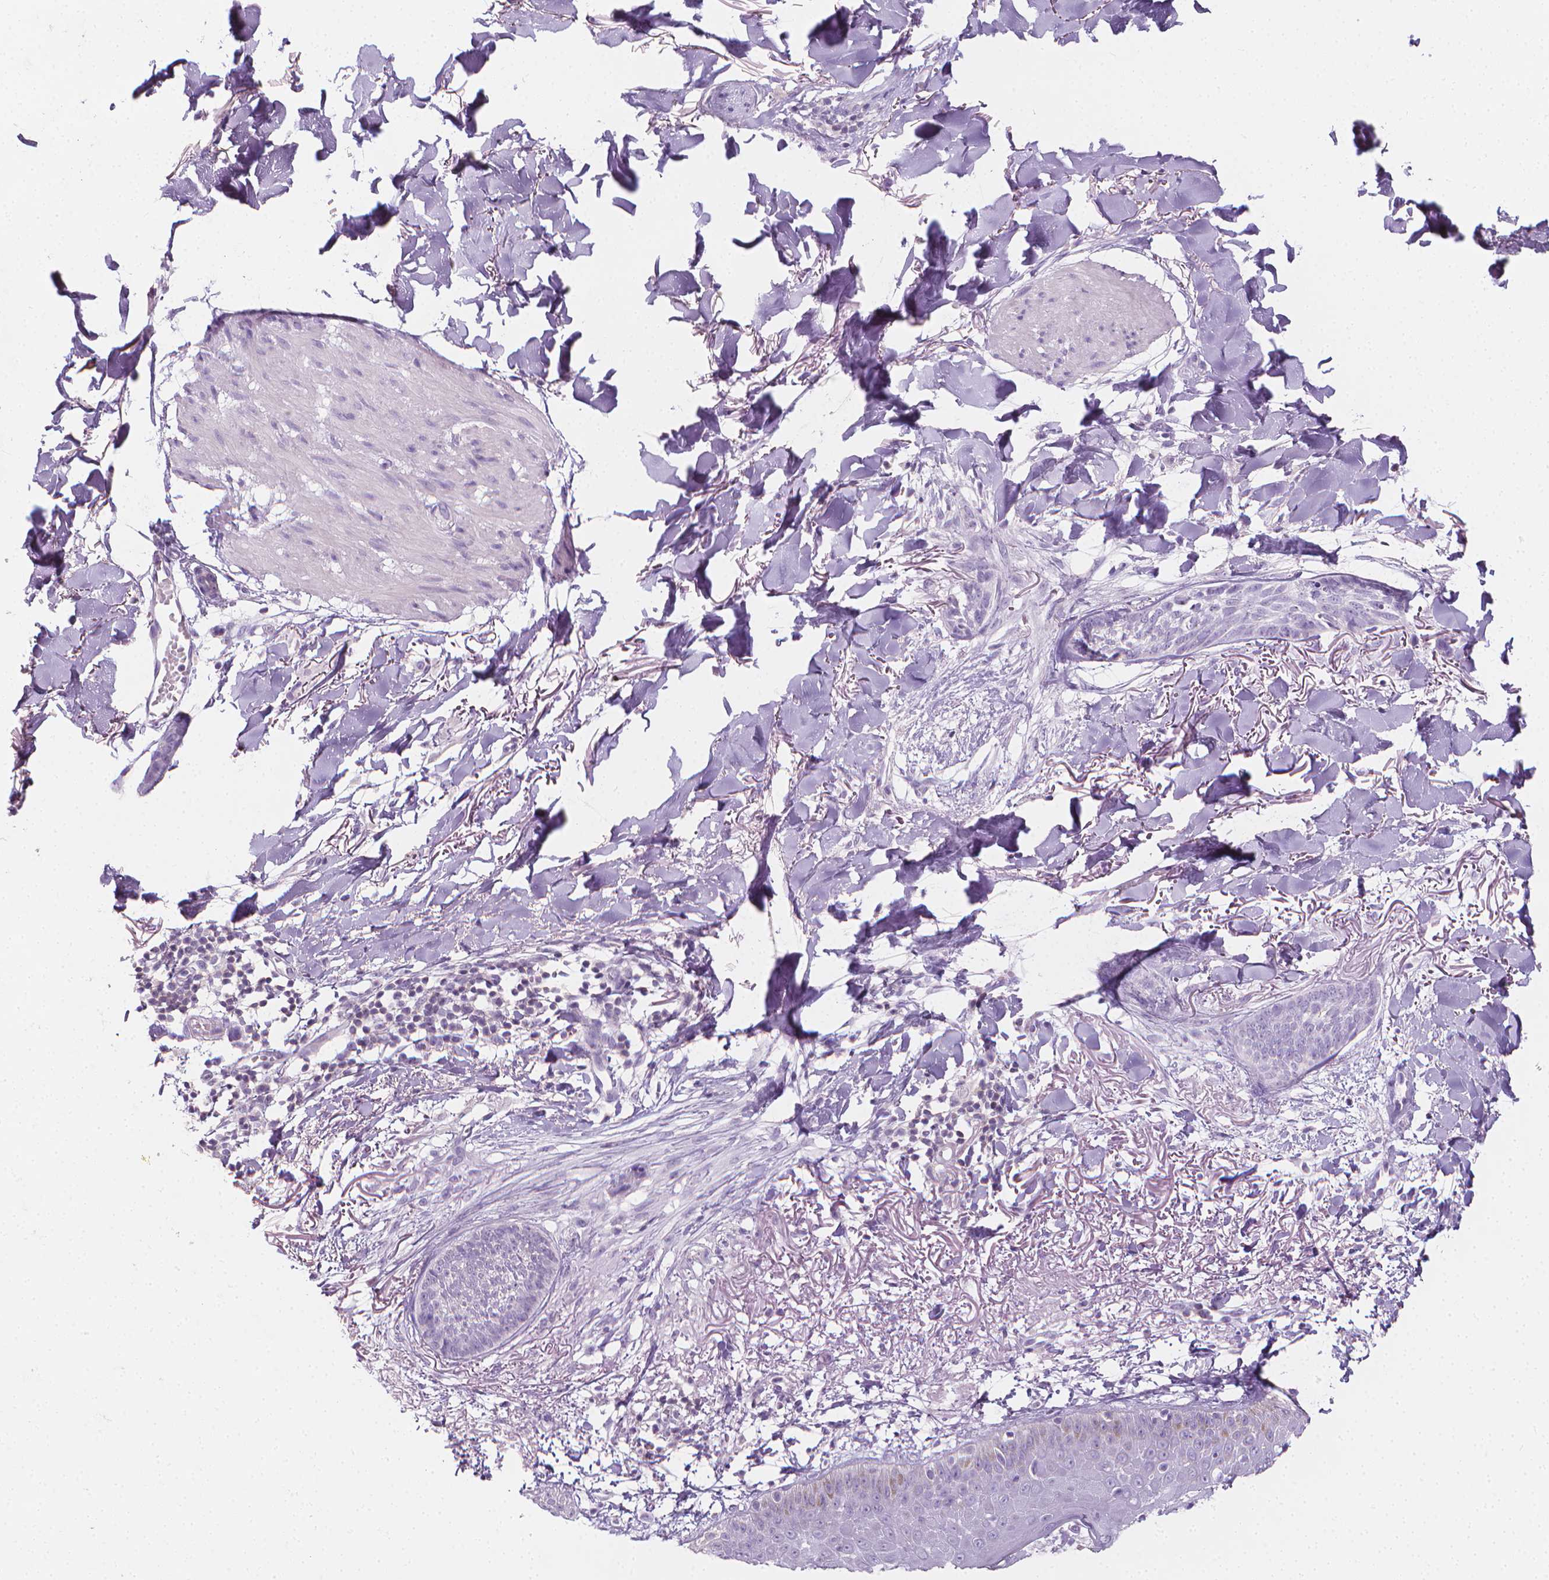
{"staining": {"intensity": "negative", "quantity": "none", "location": "none"}, "tissue": "skin cancer", "cell_type": "Tumor cells", "image_type": "cancer", "snomed": [{"axis": "morphology", "description": "Normal tissue, NOS"}, {"axis": "morphology", "description": "Basal cell carcinoma"}, {"axis": "topography", "description": "Skin"}], "caption": "An IHC micrograph of skin basal cell carcinoma is shown. There is no staining in tumor cells of skin basal cell carcinoma. (Stains: DAB IHC with hematoxylin counter stain, Microscopy: brightfield microscopy at high magnification).", "gene": "DCAF8L1", "patient": {"sex": "male", "age": 84}}